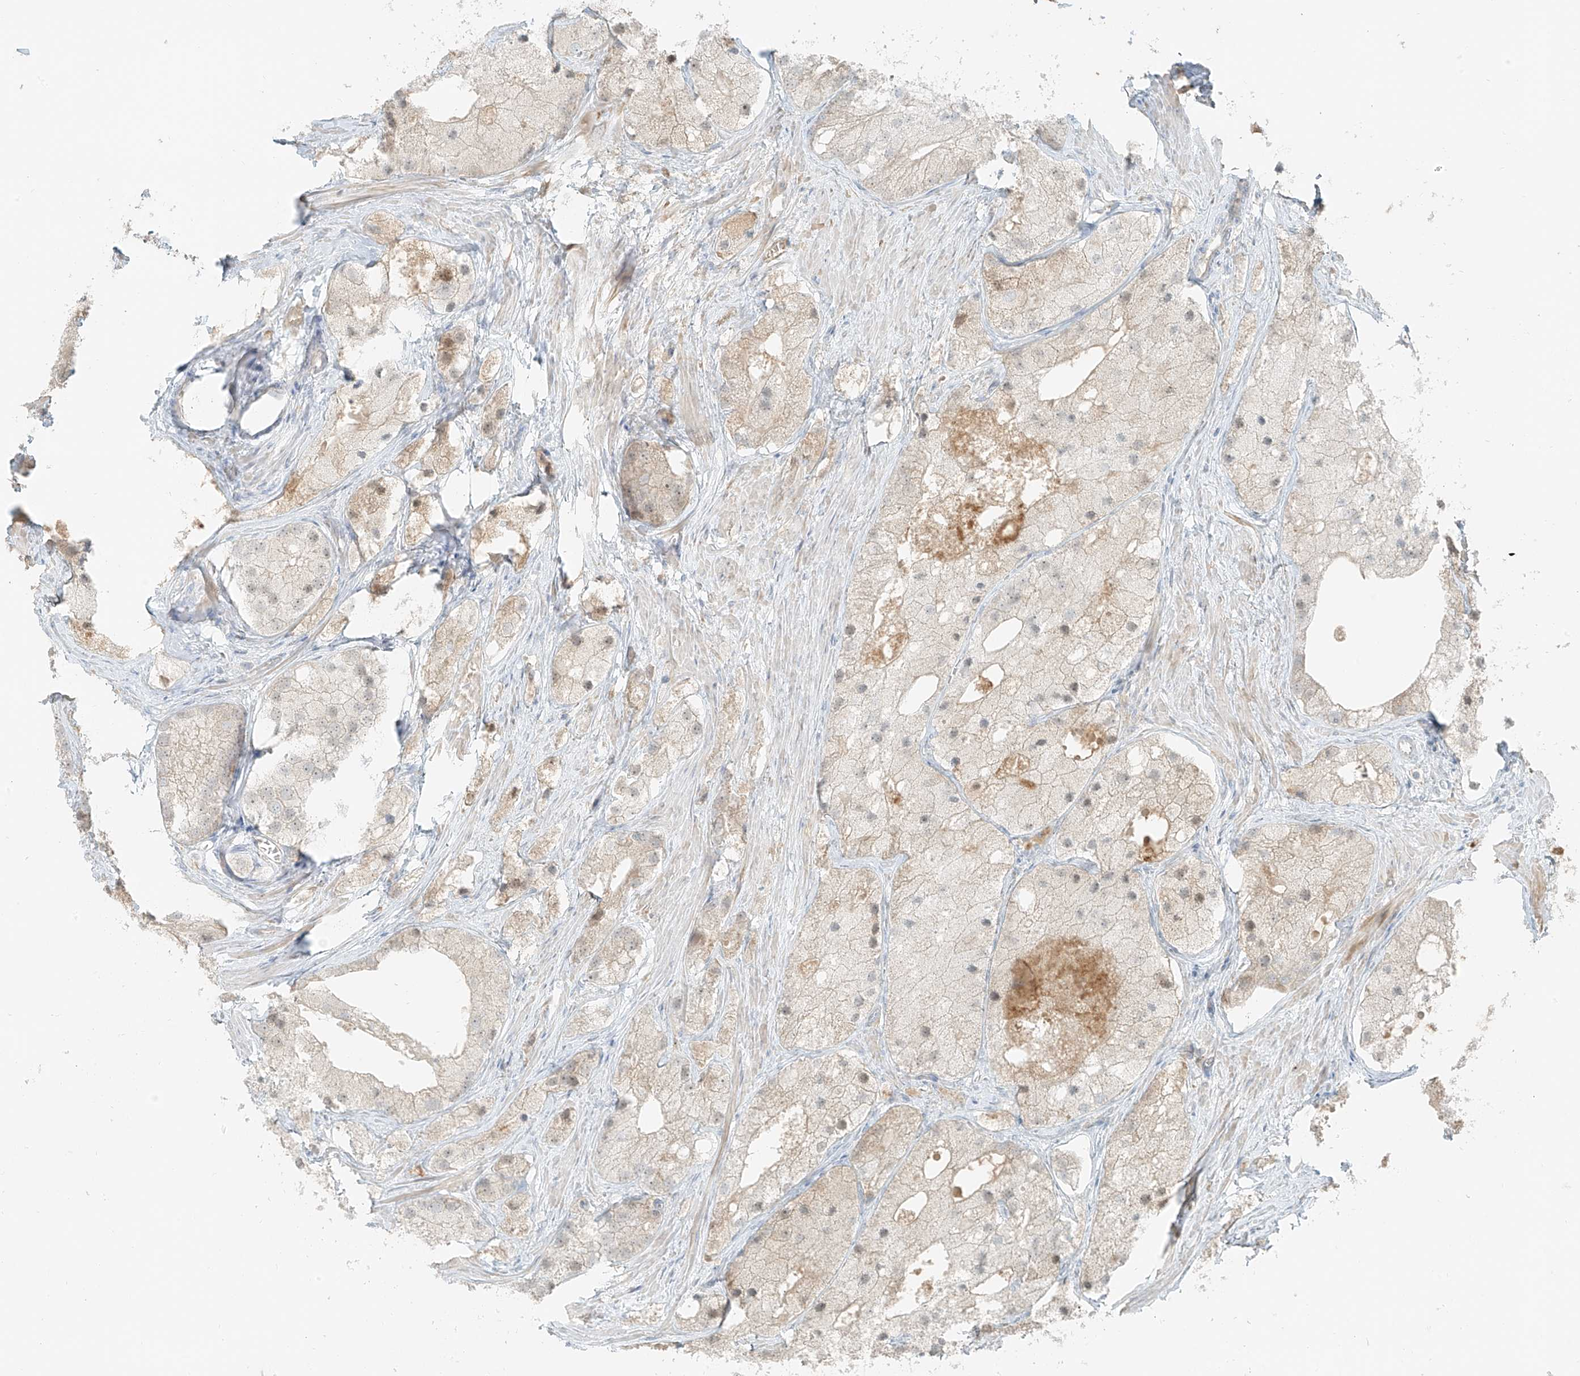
{"staining": {"intensity": "negative", "quantity": "none", "location": "none"}, "tissue": "prostate cancer", "cell_type": "Tumor cells", "image_type": "cancer", "snomed": [{"axis": "morphology", "description": "Adenocarcinoma, Low grade"}, {"axis": "topography", "description": "Prostate"}], "caption": "Immunohistochemistry micrograph of human prostate cancer stained for a protein (brown), which displays no positivity in tumor cells.", "gene": "FSTL1", "patient": {"sex": "male", "age": 69}}